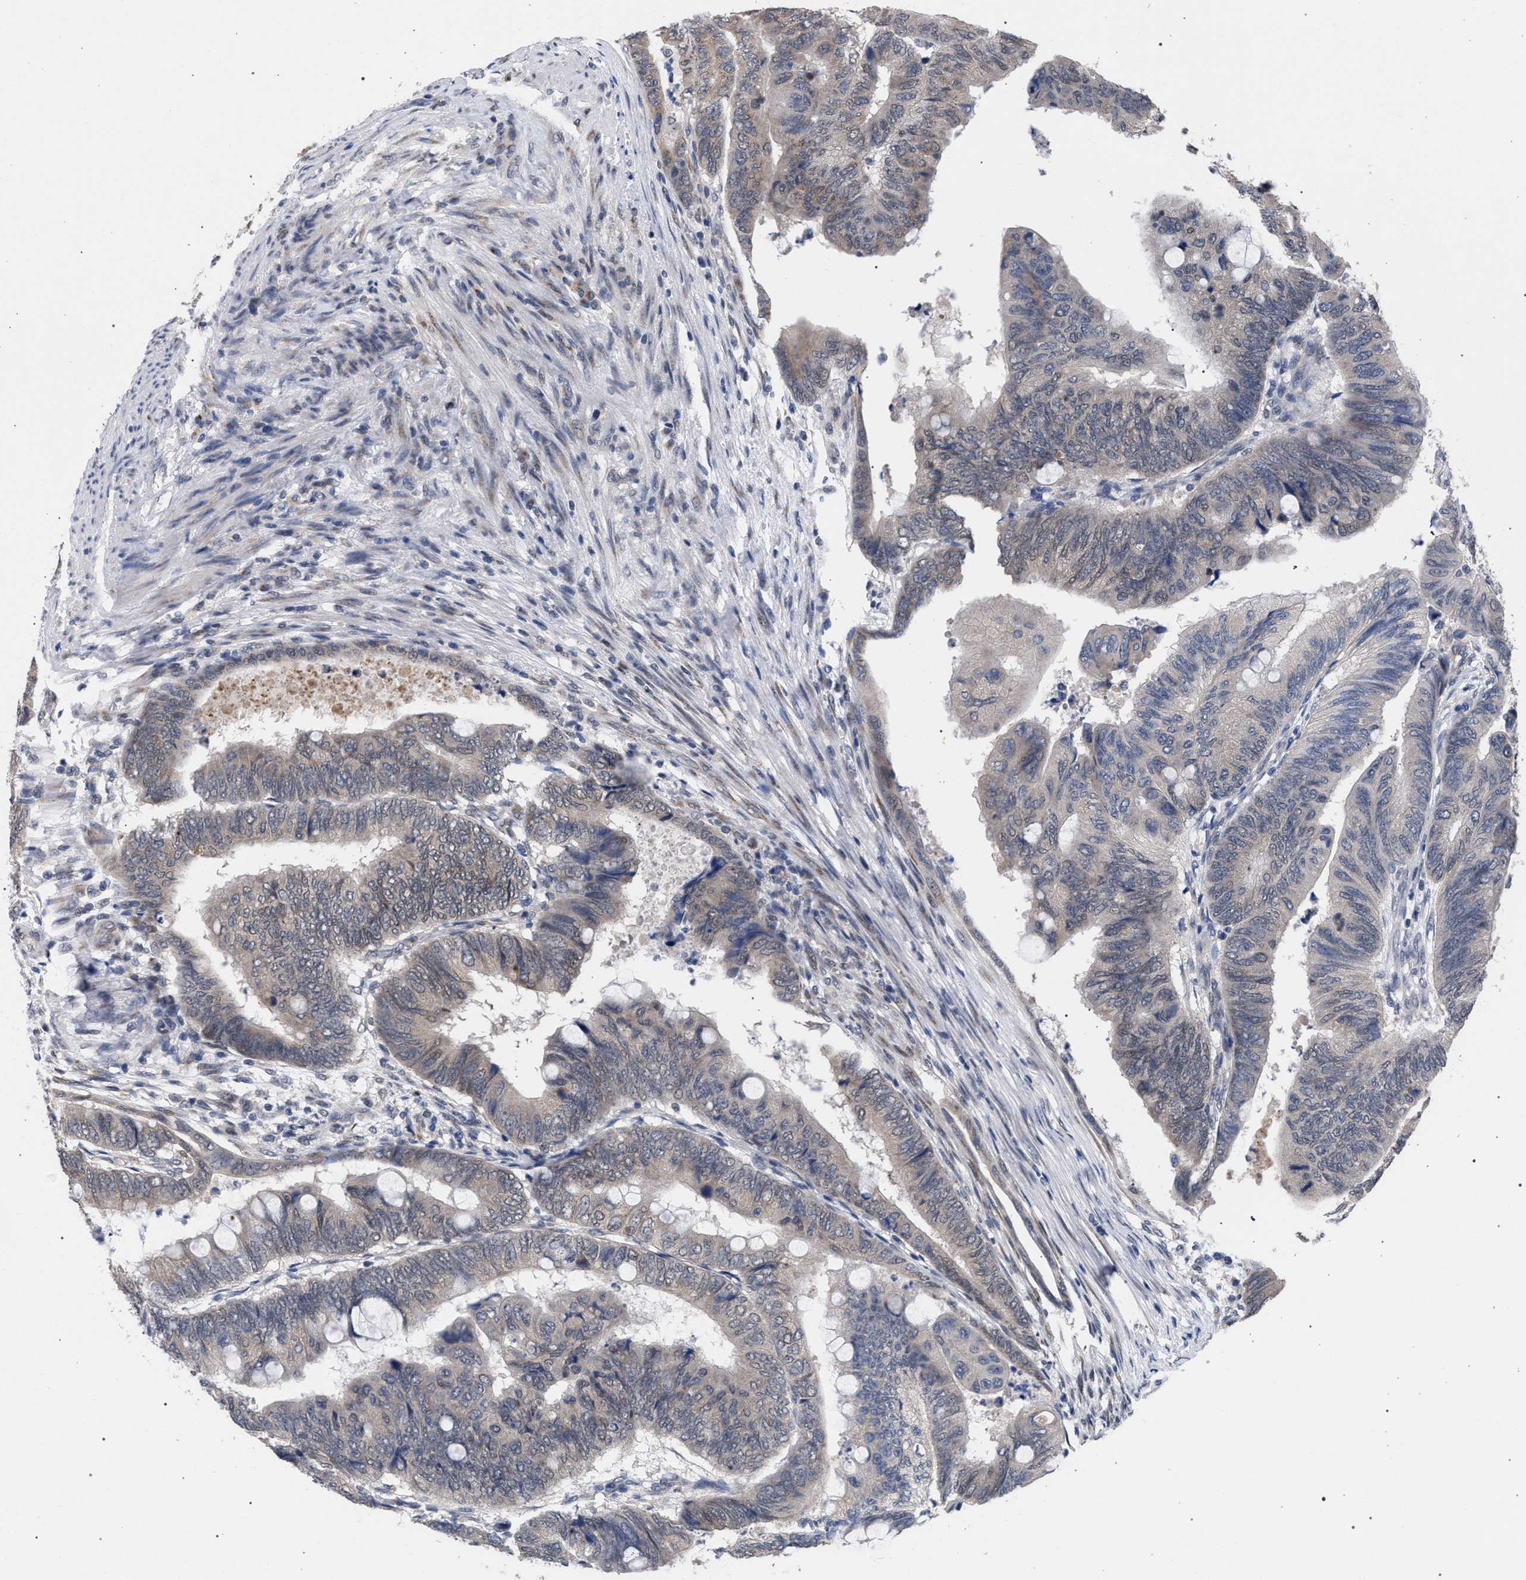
{"staining": {"intensity": "weak", "quantity": "25%-75%", "location": "cytoplasmic/membranous"}, "tissue": "colorectal cancer", "cell_type": "Tumor cells", "image_type": "cancer", "snomed": [{"axis": "morphology", "description": "Normal tissue, NOS"}, {"axis": "morphology", "description": "Adenocarcinoma, NOS"}, {"axis": "topography", "description": "Rectum"}, {"axis": "topography", "description": "Peripheral nerve tissue"}], "caption": "Protein staining shows weak cytoplasmic/membranous staining in approximately 25%-75% of tumor cells in adenocarcinoma (colorectal). (brown staining indicates protein expression, while blue staining denotes nuclei).", "gene": "GOLGA2", "patient": {"sex": "male", "age": 92}}